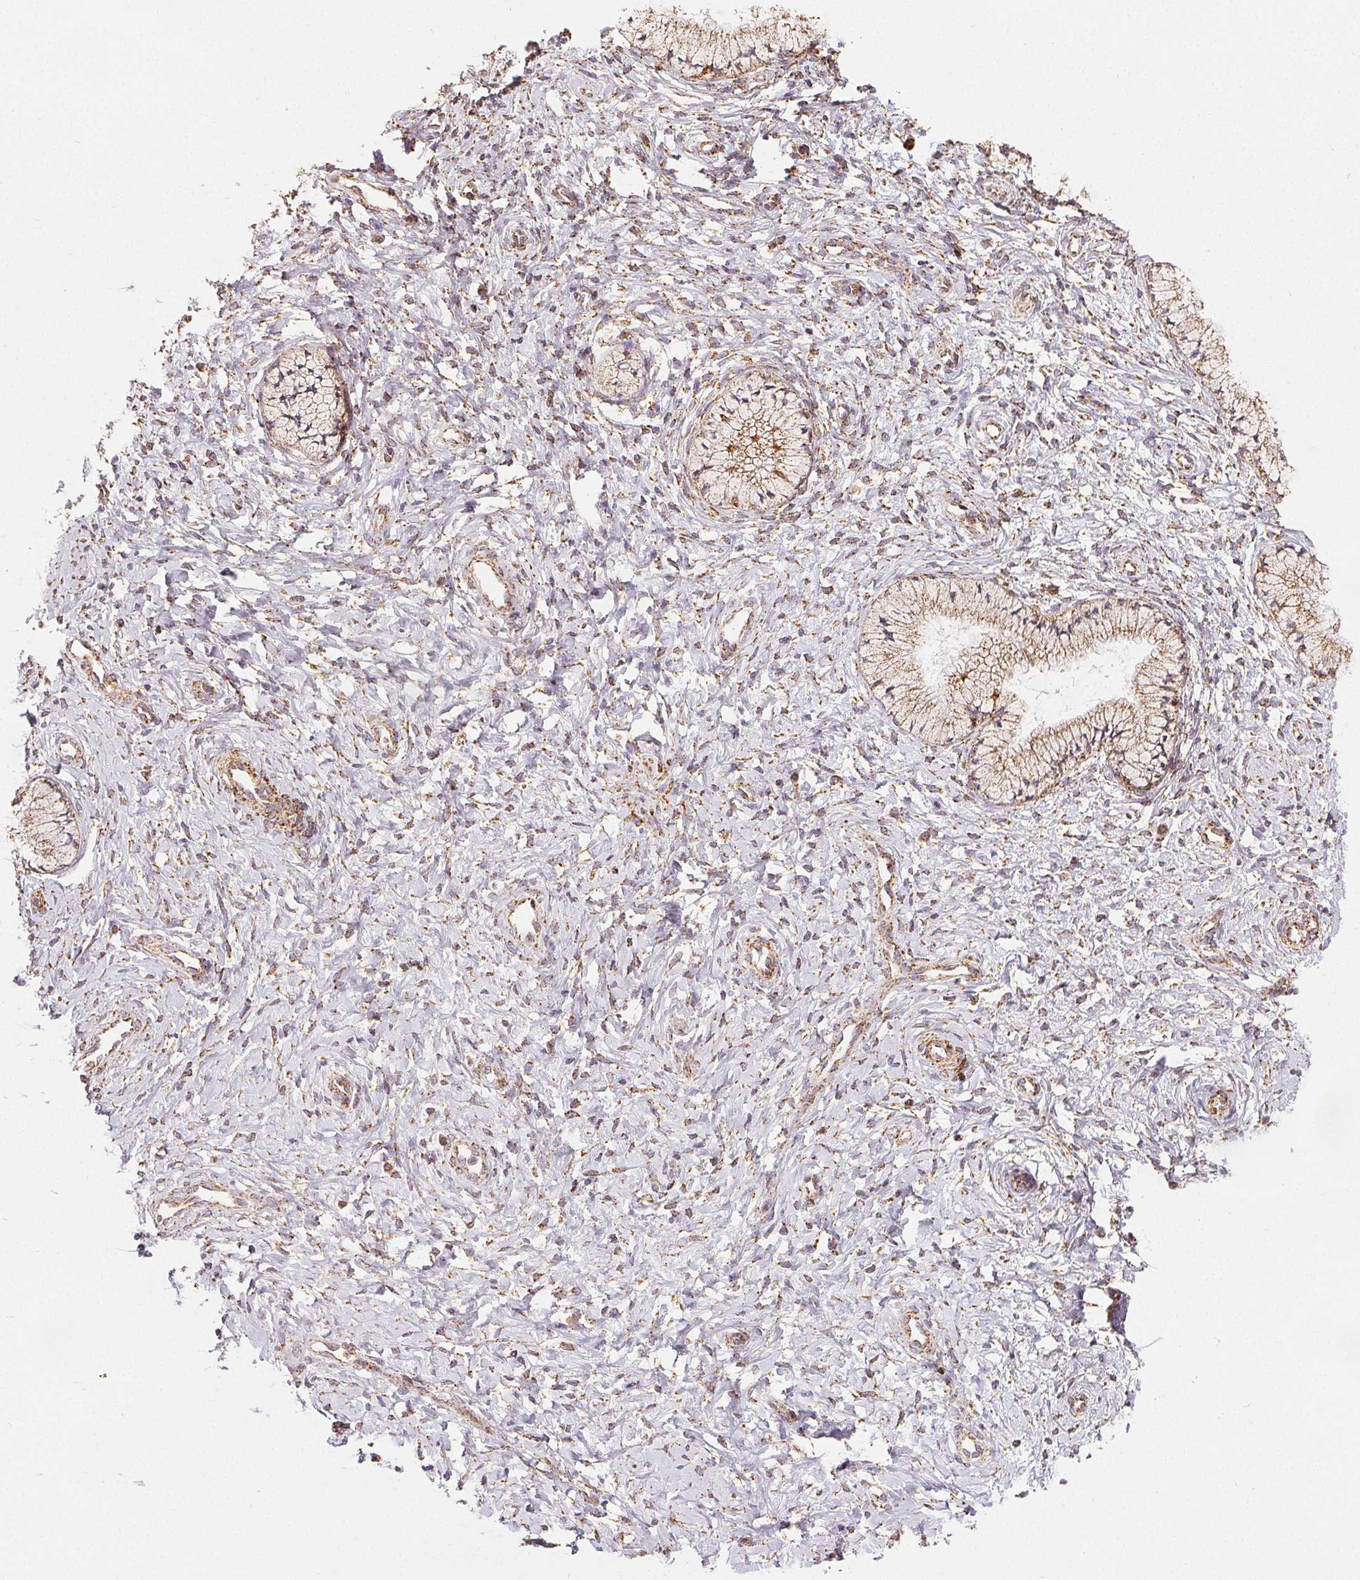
{"staining": {"intensity": "weak", "quantity": ">75%", "location": "cytoplasmic/membranous"}, "tissue": "cervix", "cell_type": "Glandular cells", "image_type": "normal", "snomed": [{"axis": "morphology", "description": "Normal tissue, NOS"}, {"axis": "topography", "description": "Cervix"}], "caption": "A high-resolution image shows immunohistochemistry (IHC) staining of unremarkable cervix, which demonstrates weak cytoplasmic/membranous expression in about >75% of glandular cells.", "gene": "SDHB", "patient": {"sex": "female", "age": 37}}